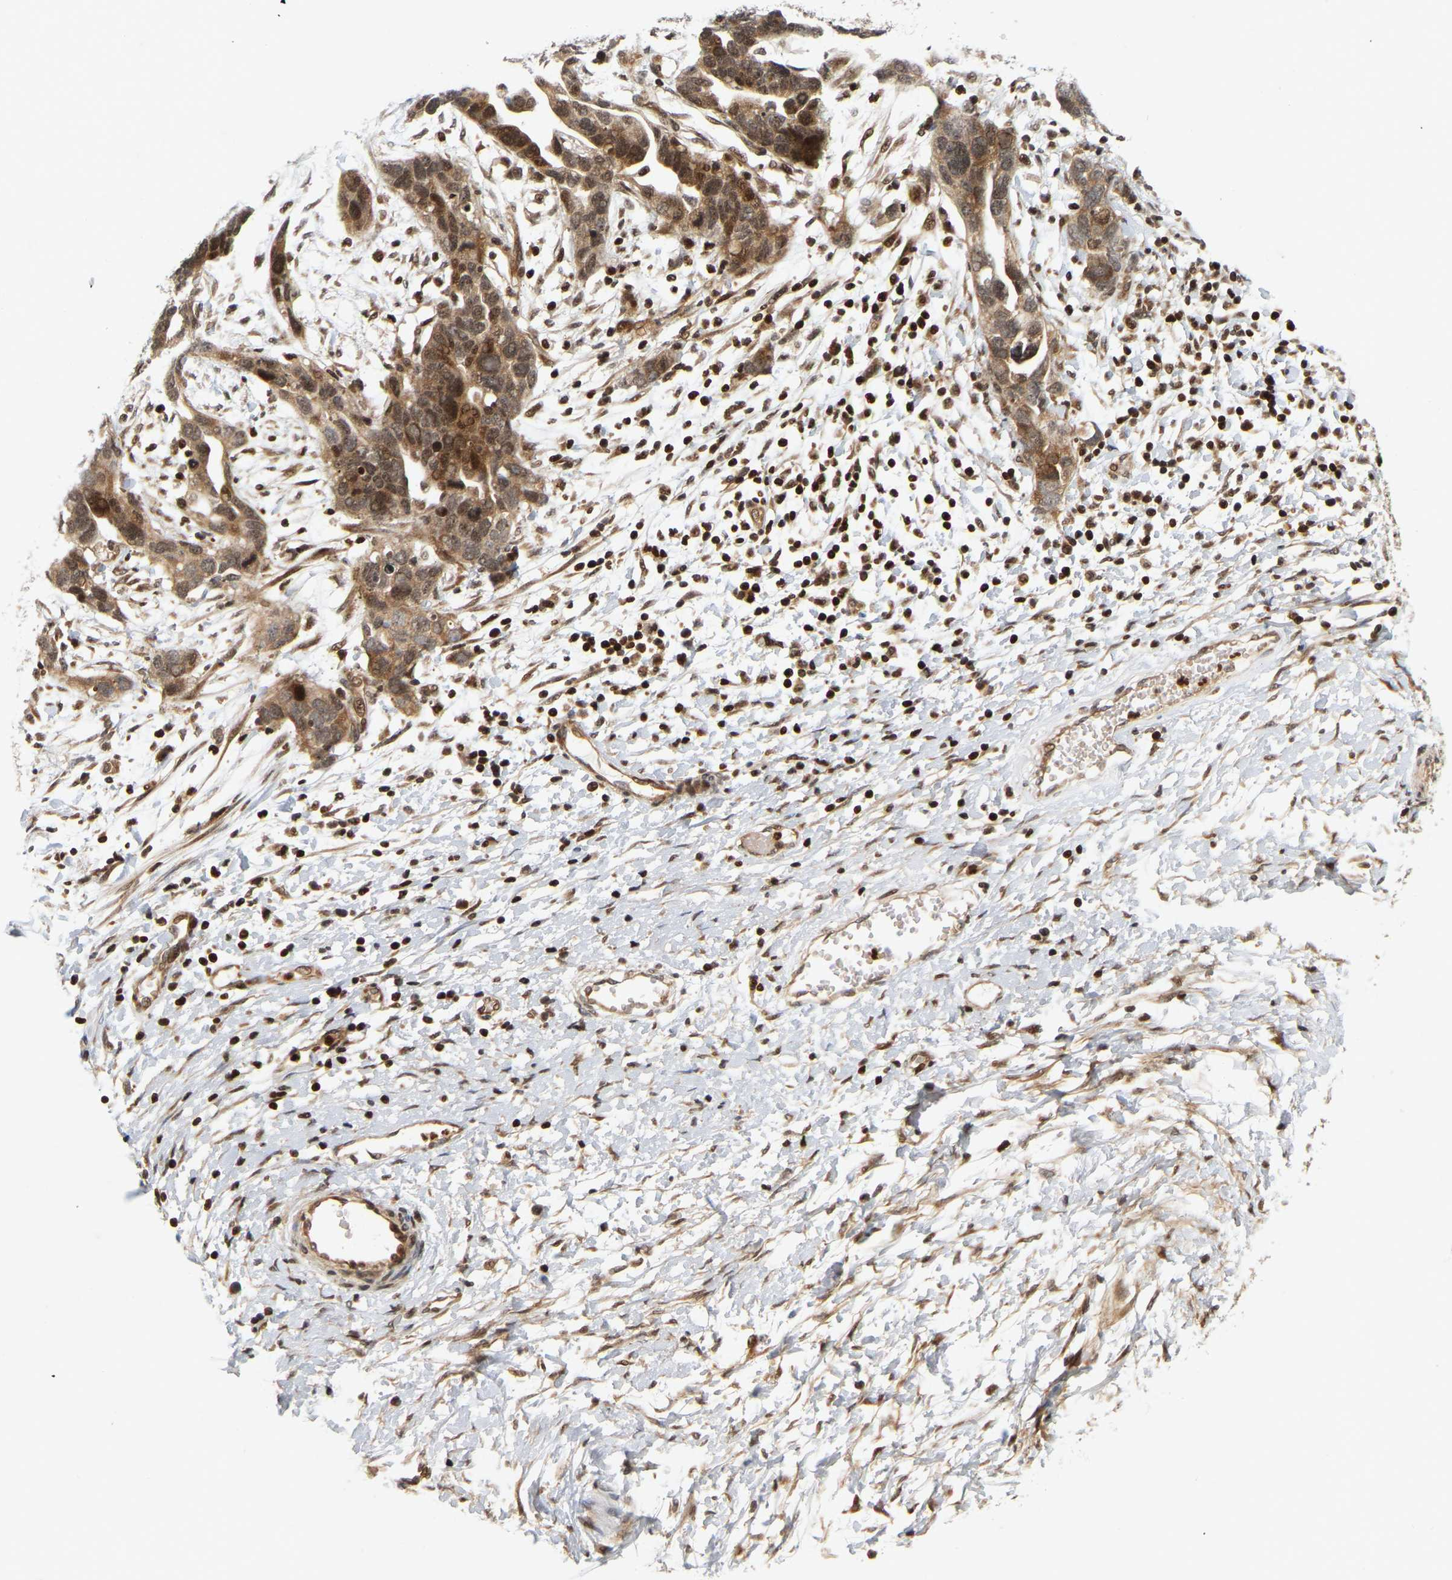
{"staining": {"intensity": "moderate", "quantity": ">75%", "location": "cytoplasmic/membranous,nuclear"}, "tissue": "ovarian cancer", "cell_type": "Tumor cells", "image_type": "cancer", "snomed": [{"axis": "morphology", "description": "Cystadenocarcinoma, serous, NOS"}, {"axis": "topography", "description": "Ovary"}], "caption": "Immunohistochemistry (DAB (3,3'-diaminobenzidine)) staining of human ovarian cancer shows moderate cytoplasmic/membranous and nuclear protein expression in about >75% of tumor cells.", "gene": "NFE2L2", "patient": {"sex": "female", "age": 54}}